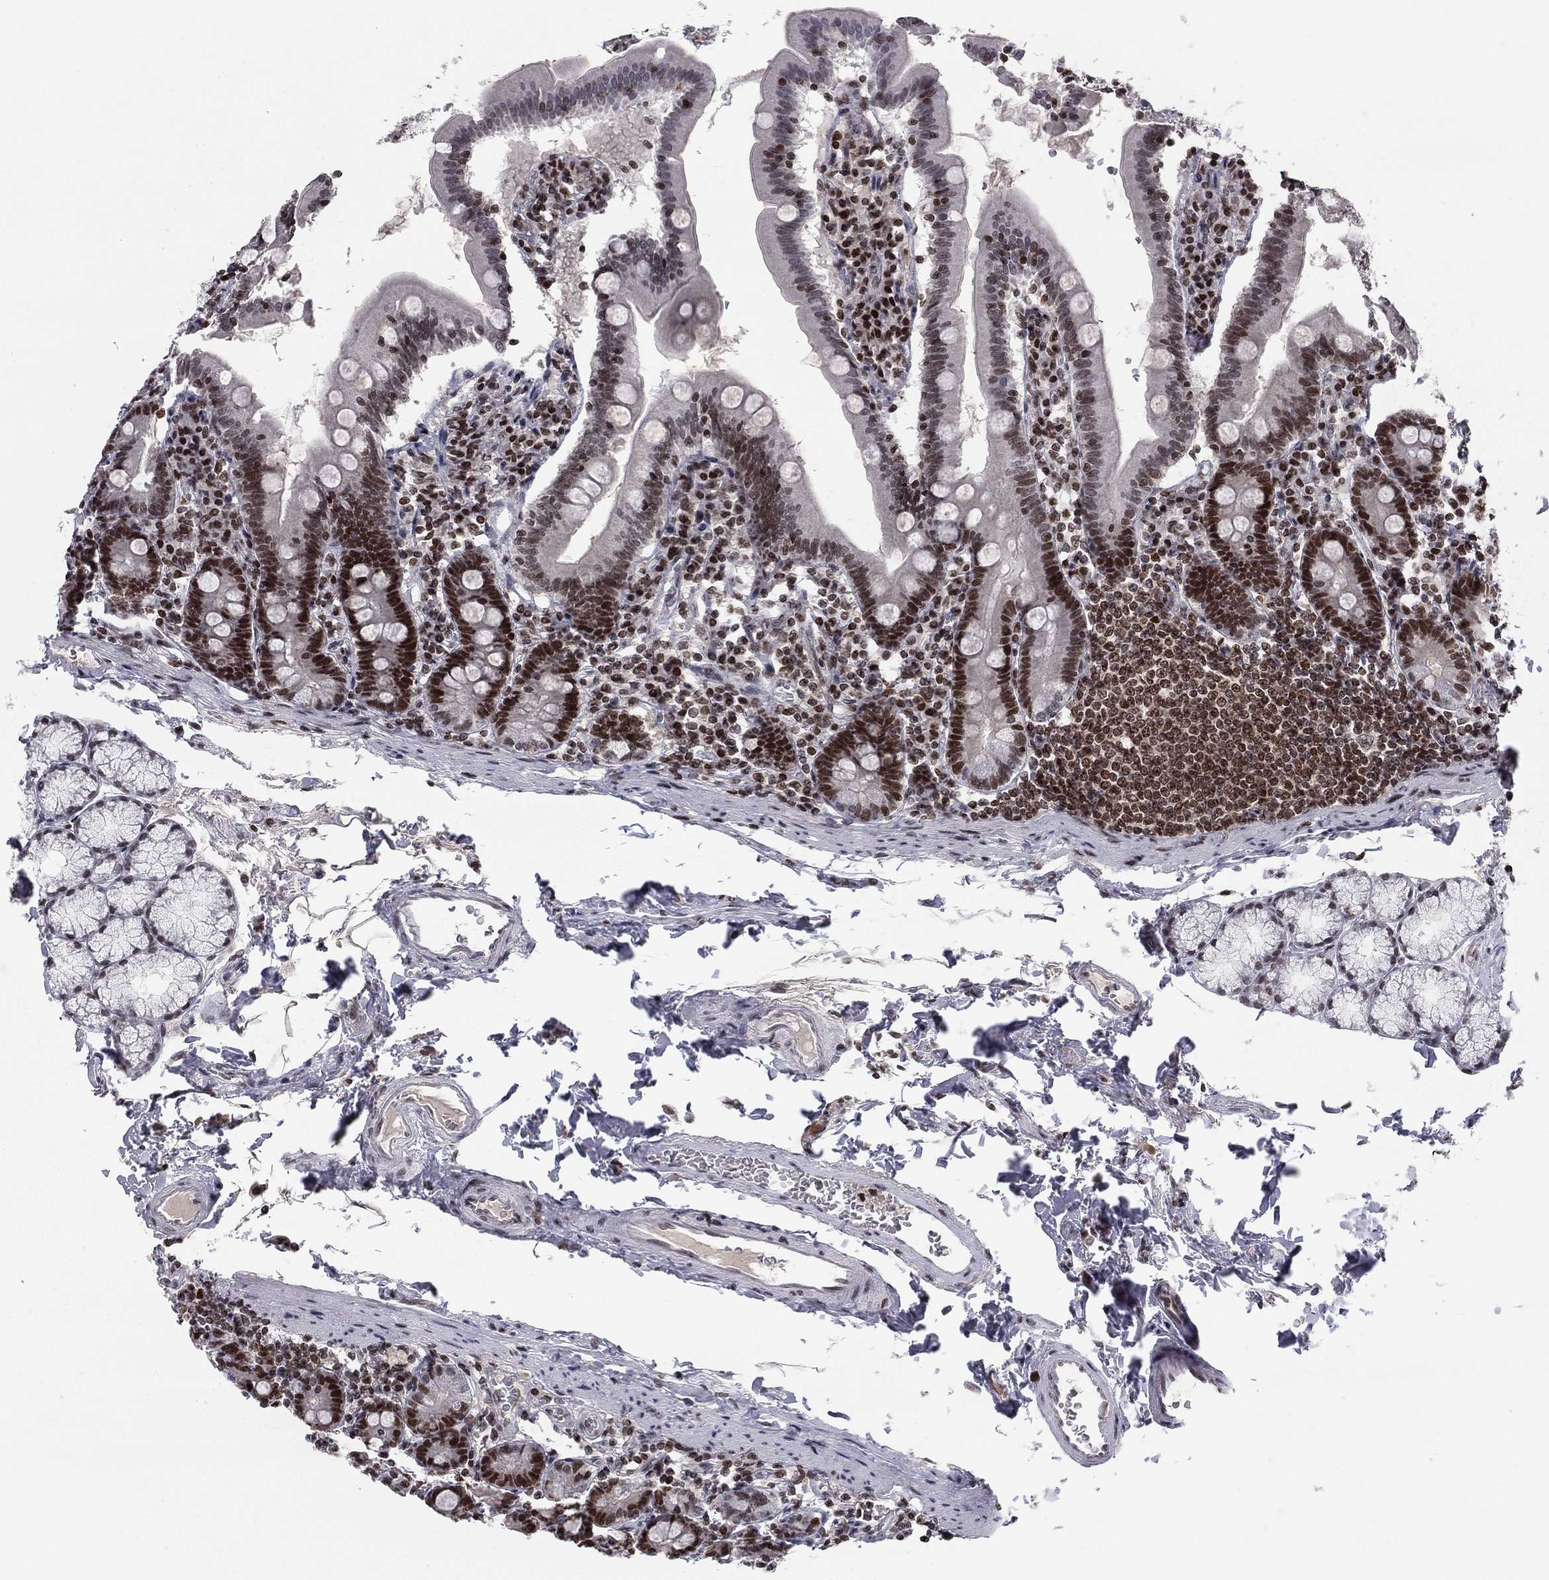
{"staining": {"intensity": "strong", "quantity": "25%-75%", "location": "nuclear"}, "tissue": "duodenum", "cell_type": "Glandular cells", "image_type": "normal", "snomed": [{"axis": "morphology", "description": "Normal tissue, NOS"}, {"axis": "topography", "description": "Duodenum"}], "caption": "Immunohistochemistry of unremarkable duodenum demonstrates high levels of strong nuclear staining in about 25%-75% of glandular cells.", "gene": "RNASEH2C", "patient": {"sex": "female", "age": 67}}